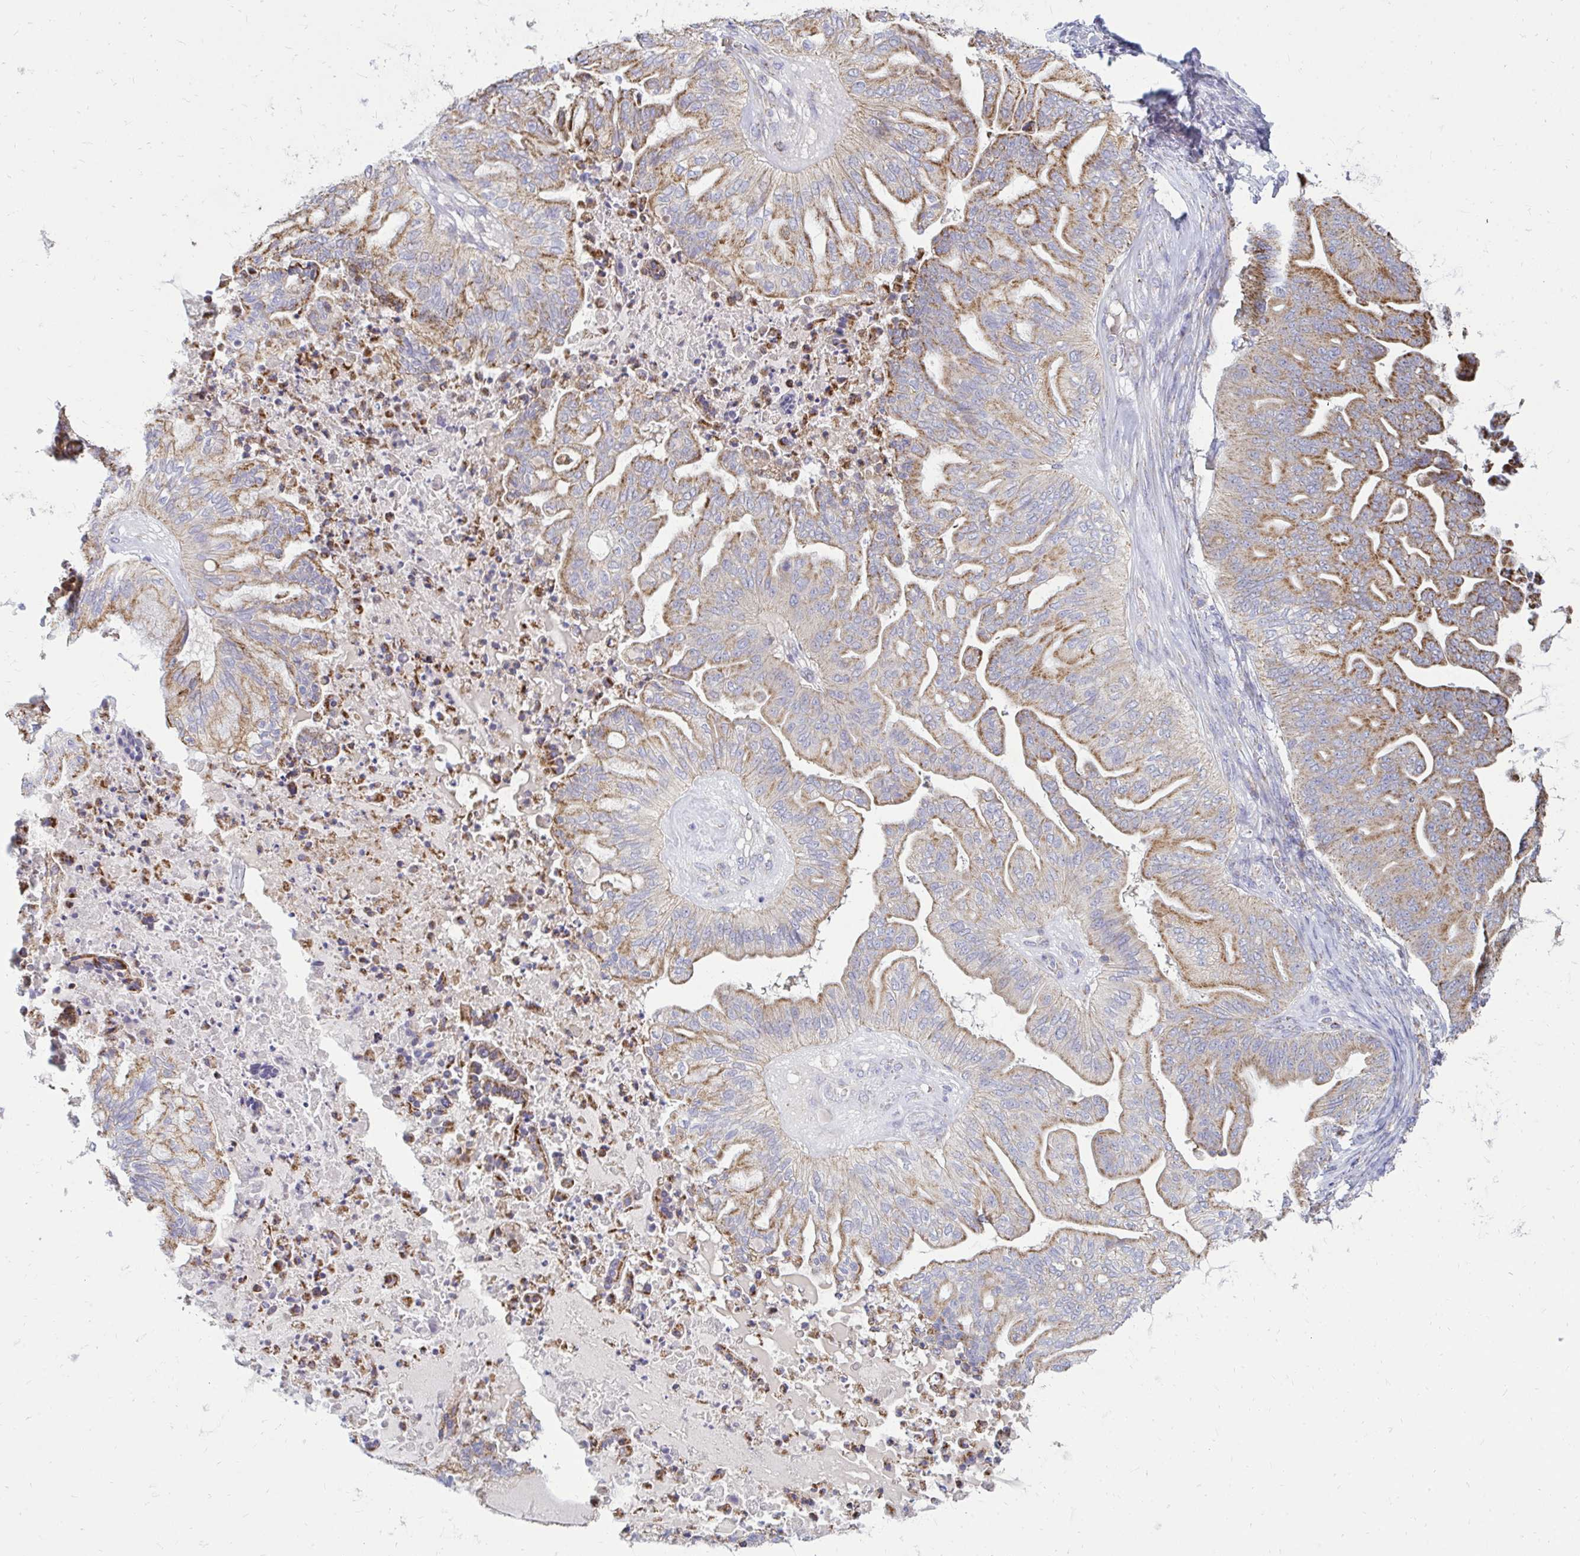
{"staining": {"intensity": "moderate", "quantity": ">75%", "location": "cytoplasmic/membranous"}, "tissue": "ovarian cancer", "cell_type": "Tumor cells", "image_type": "cancer", "snomed": [{"axis": "morphology", "description": "Cystadenocarcinoma, mucinous, NOS"}, {"axis": "topography", "description": "Ovary"}], "caption": "Protein staining of ovarian cancer (mucinous cystadenocarcinoma) tissue exhibits moderate cytoplasmic/membranous positivity in approximately >75% of tumor cells. The staining was performed using DAB (3,3'-diaminobenzidine) to visualize the protein expression in brown, while the nuclei were stained in blue with hematoxylin (Magnification: 20x).", "gene": "OR10R2", "patient": {"sex": "female", "age": 67}}